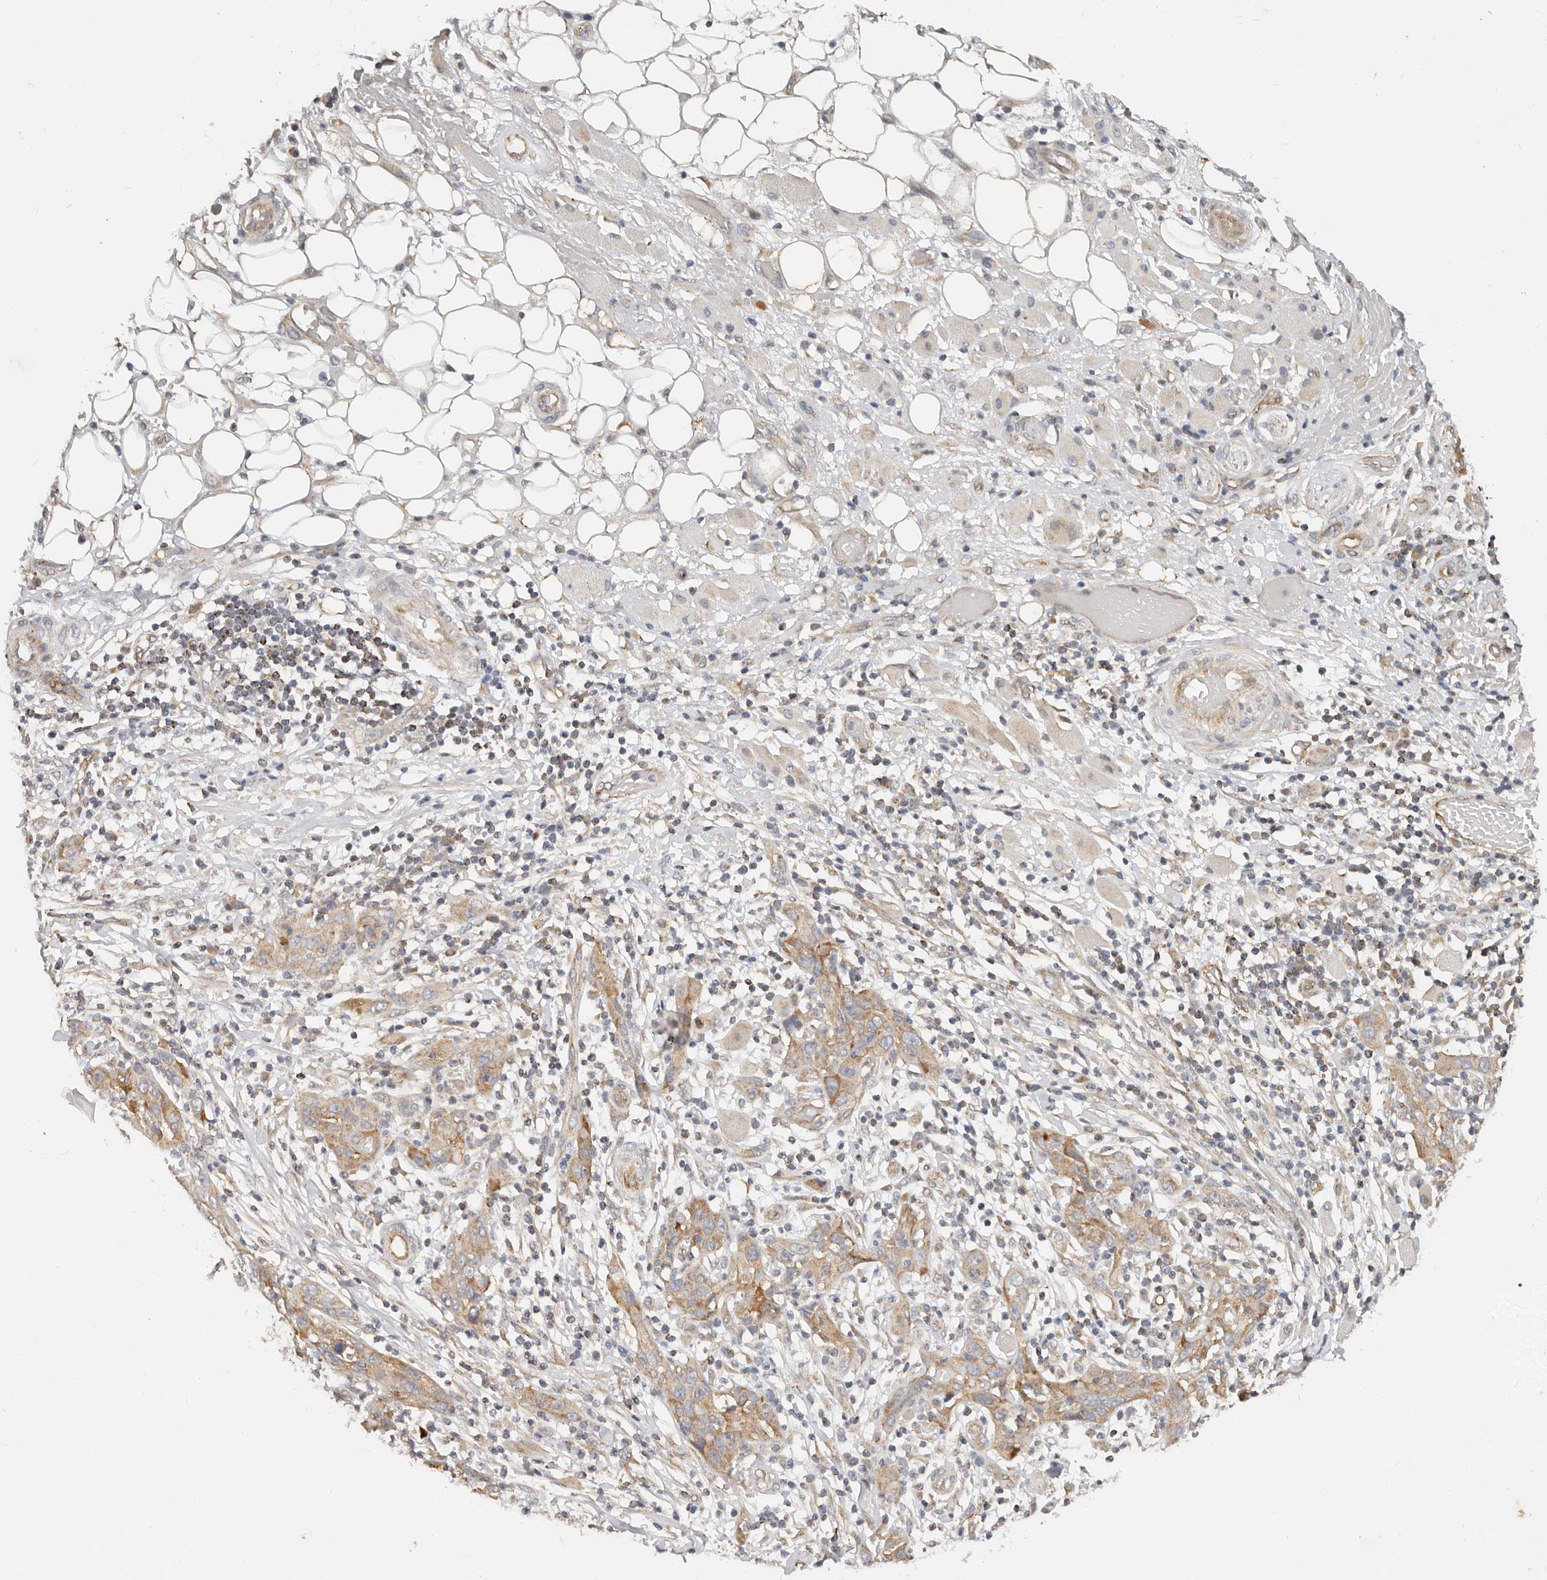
{"staining": {"intensity": "weak", "quantity": ">75%", "location": "cytoplasmic/membranous"}, "tissue": "skin cancer", "cell_type": "Tumor cells", "image_type": "cancer", "snomed": [{"axis": "morphology", "description": "Squamous cell carcinoma, NOS"}, {"axis": "topography", "description": "Skin"}], "caption": "Immunohistochemical staining of skin cancer (squamous cell carcinoma) demonstrates low levels of weak cytoplasmic/membranous expression in about >75% of tumor cells.", "gene": "USP49", "patient": {"sex": "female", "age": 88}}